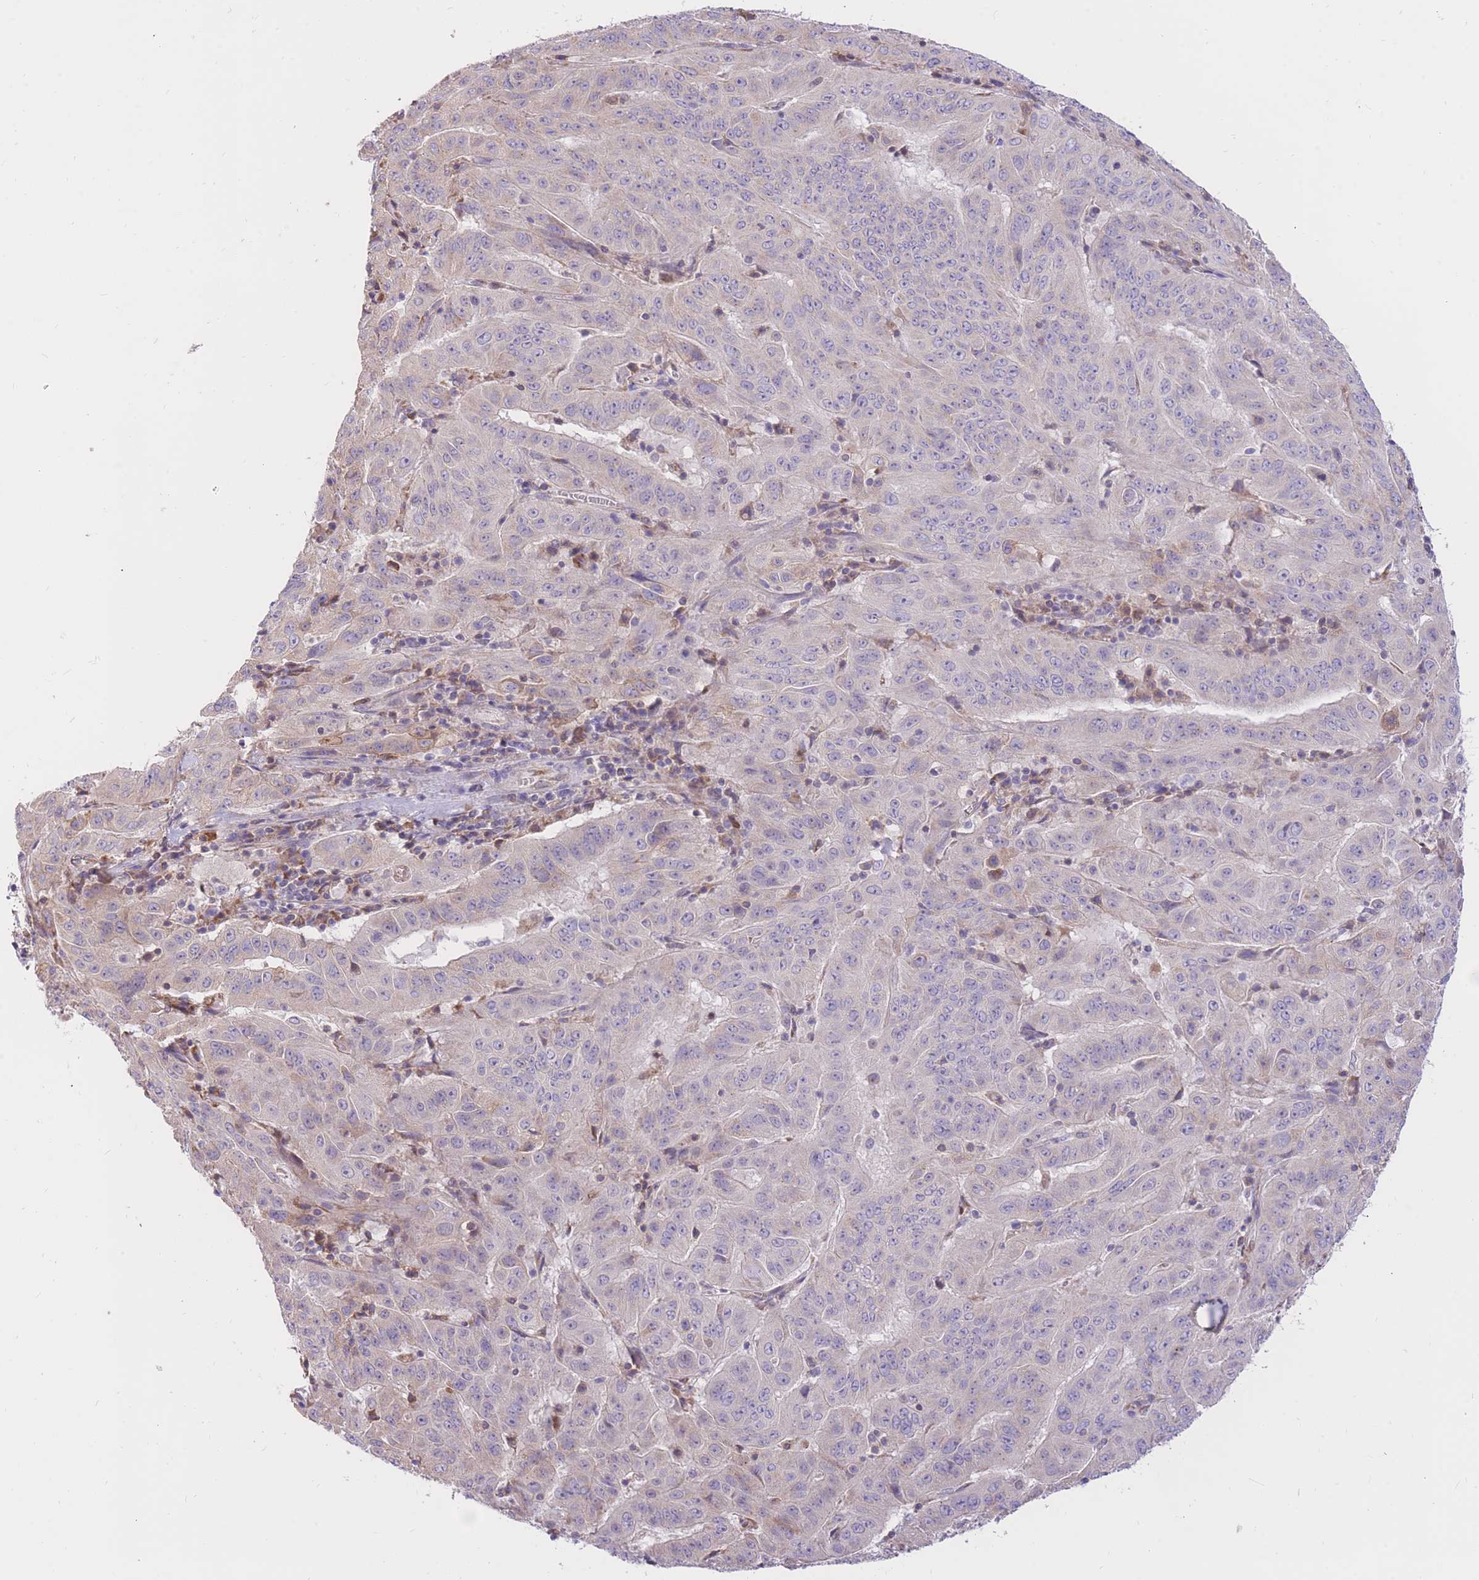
{"staining": {"intensity": "negative", "quantity": "none", "location": "none"}, "tissue": "pancreatic cancer", "cell_type": "Tumor cells", "image_type": "cancer", "snomed": [{"axis": "morphology", "description": "Adenocarcinoma, NOS"}, {"axis": "topography", "description": "Pancreas"}], "caption": "Tumor cells are negative for protein expression in human adenocarcinoma (pancreatic). (DAB immunohistochemistry, high magnification).", "gene": "TOPAZ1", "patient": {"sex": "male", "age": 63}}